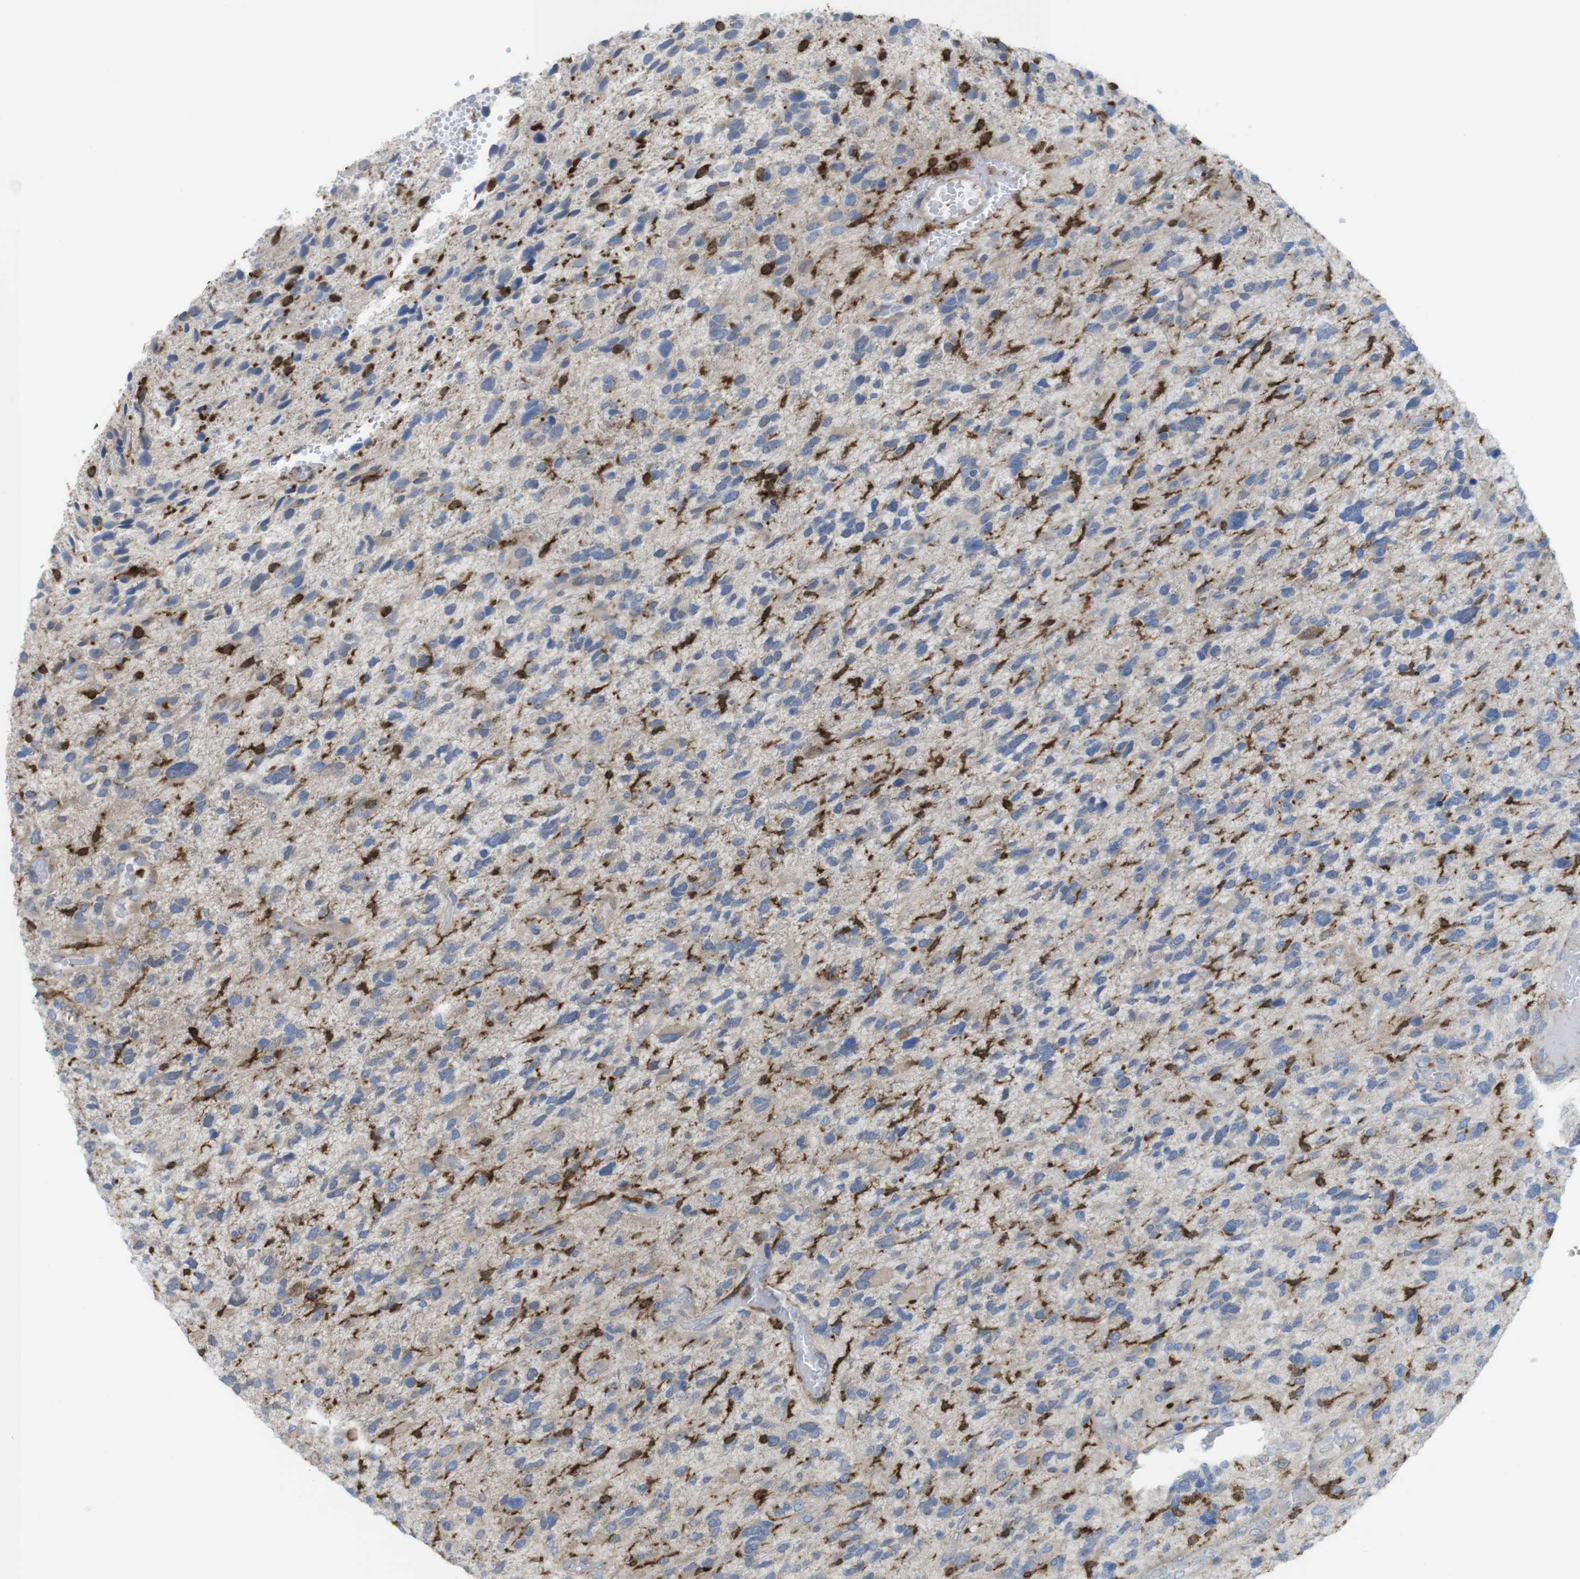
{"staining": {"intensity": "moderate", "quantity": "<25%", "location": "cytoplasmic/membranous"}, "tissue": "glioma", "cell_type": "Tumor cells", "image_type": "cancer", "snomed": [{"axis": "morphology", "description": "Glioma, malignant, High grade"}, {"axis": "topography", "description": "Brain"}], "caption": "A brown stain highlights moderate cytoplasmic/membranous staining of a protein in human high-grade glioma (malignant) tumor cells.", "gene": "PRKCD", "patient": {"sex": "female", "age": 58}}